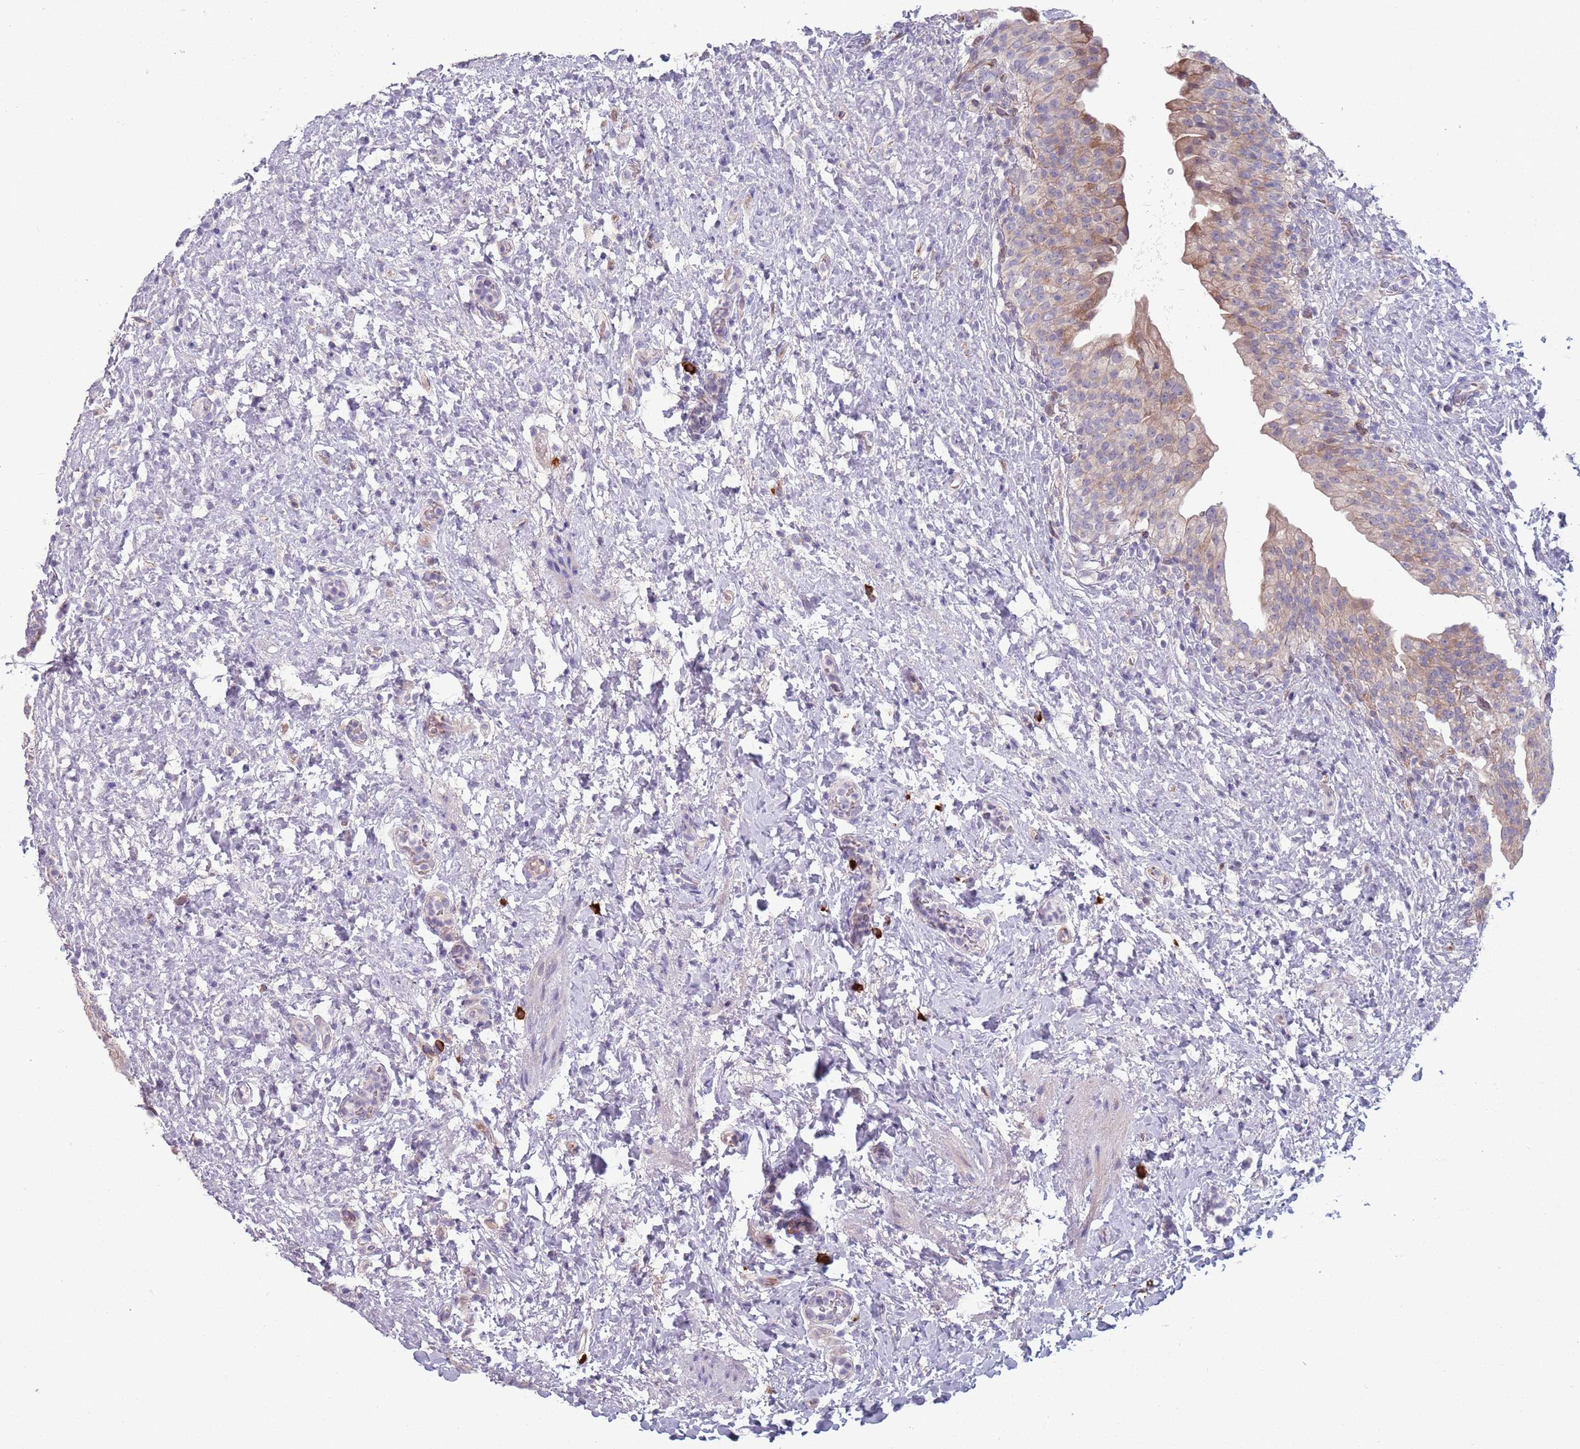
{"staining": {"intensity": "moderate", "quantity": "25%-75%", "location": "cytoplasmic/membranous"}, "tissue": "urinary bladder", "cell_type": "Urothelial cells", "image_type": "normal", "snomed": [{"axis": "morphology", "description": "Normal tissue, NOS"}, {"axis": "topography", "description": "Urinary bladder"}], "caption": "This is a micrograph of immunohistochemistry staining of benign urinary bladder, which shows moderate expression in the cytoplasmic/membranous of urothelial cells.", "gene": "TYW1B", "patient": {"sex": "female", "age": 27}}